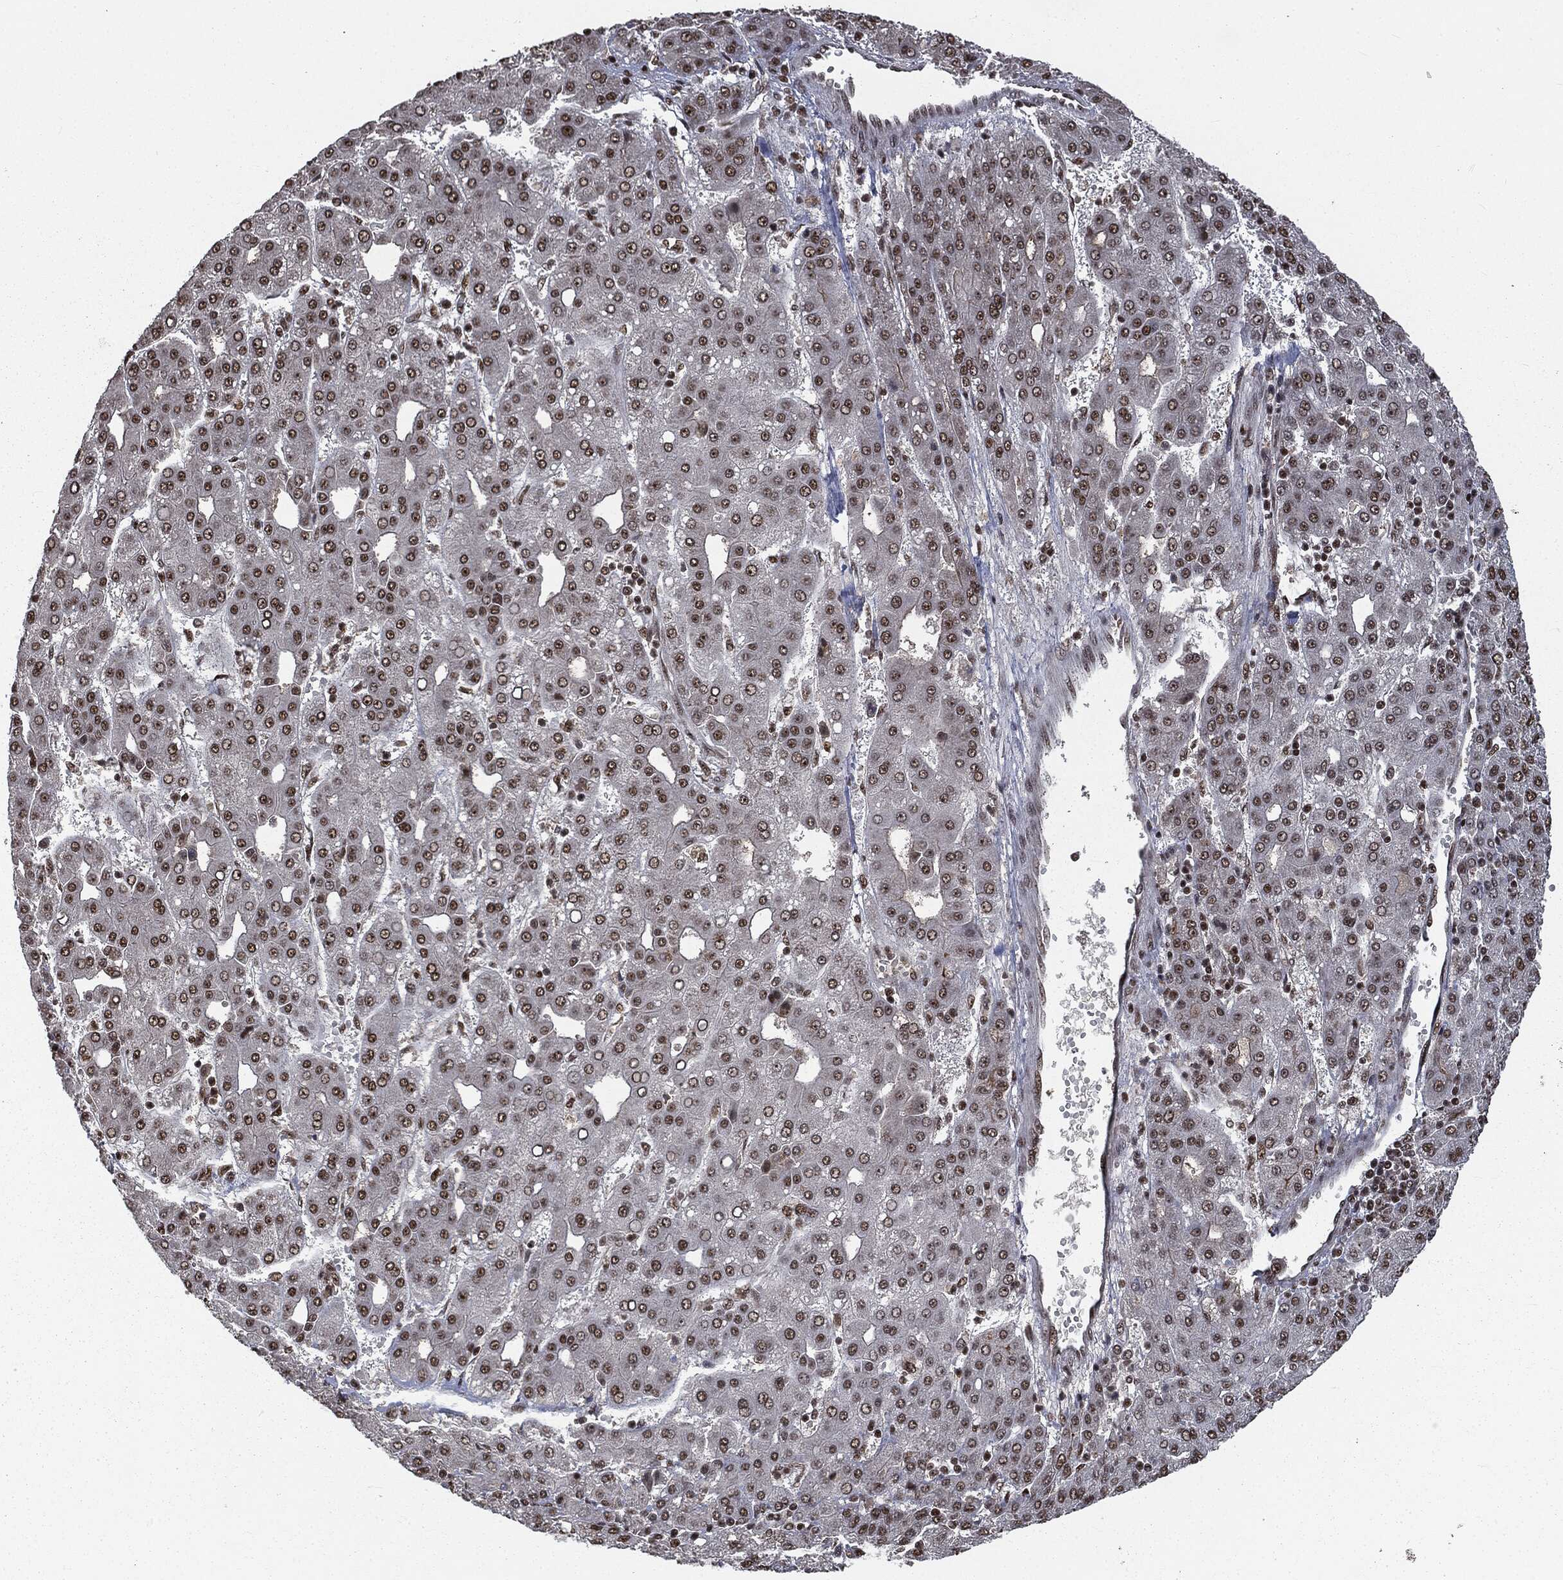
{"staining": {"intensity": "strong", "quantity": ">75%", "location": "nuclear"}, "tissue": "liver cancer", "cell_type": "Tumor cells", "image_type": "cancer", "snomed": [{"axis": "morphology", "description": "Carcinoma, Hepatocellular, NOS"}, {"axis": "topography", "description": "Liver"}], "caption": "Approximately >75% of tumor cells in liver cancer (hepatocellular carcinoma) demonstrate strong nuclear protein positivity as visualized by brown immunohistochemical staining.", "gene": "DPH2", "patient": {"sex": "male", "age": 65}}